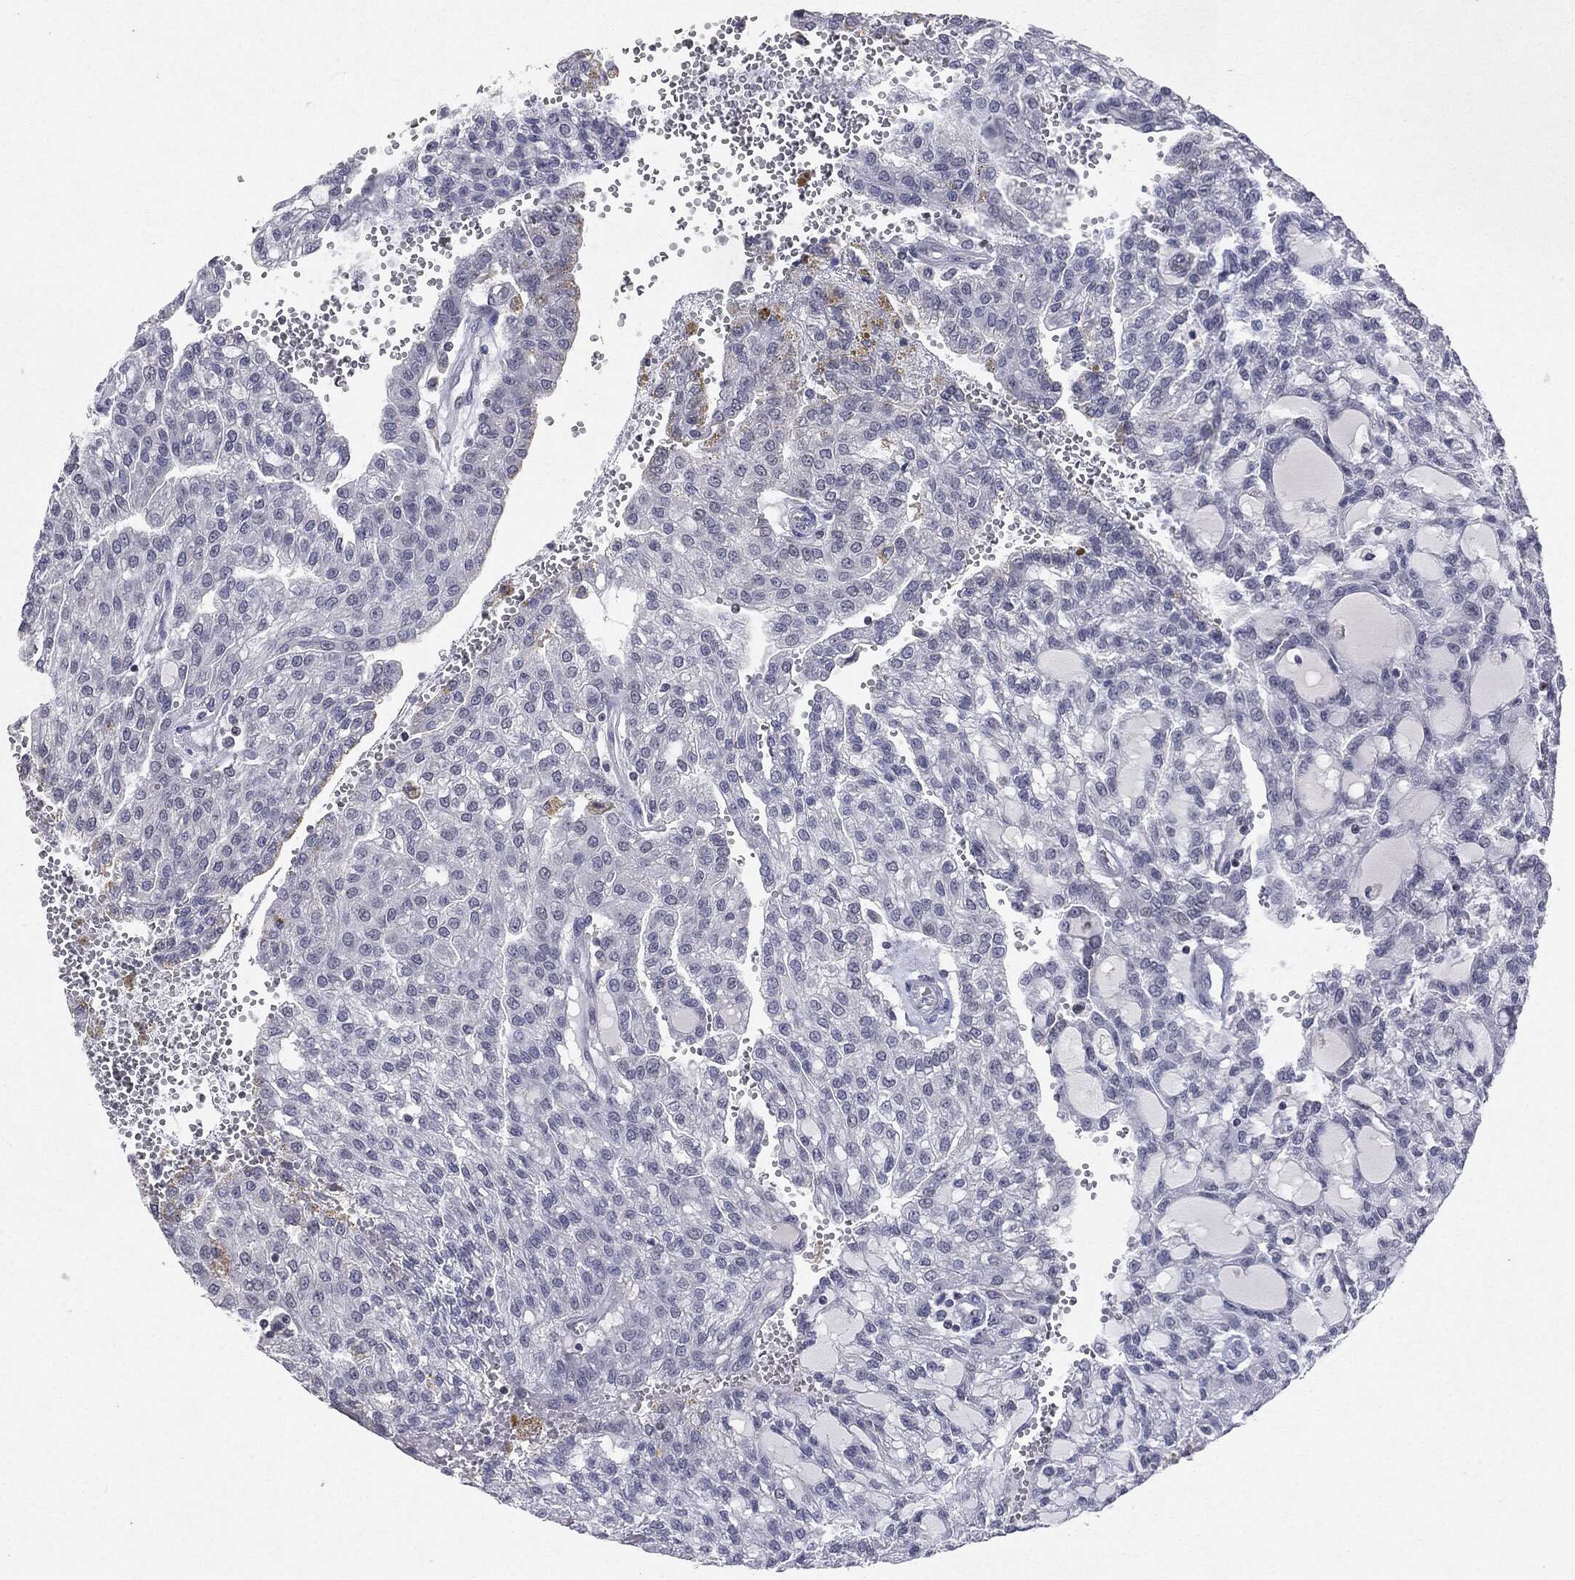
{"staining": {"intensity": "negative", "quantity": "none", "location": "none"}, "tissue": "renal cancer", "cell_type": "Tumor cells", "image_type": "cancer", "snomed": [{"axis": "morphology", "description": "Adenocarcinoma, NOS"}, {"axis": "topography", "description": "Kidney"}], "caption": "DAB (3,3'-diaminobenzidine) immunohistochemical staining of renal adenocarcinoma demonstrates no significant positivity in tumor cells.", "gene": "KIF2C", "patient": {"sex": "male", "age": 63}}